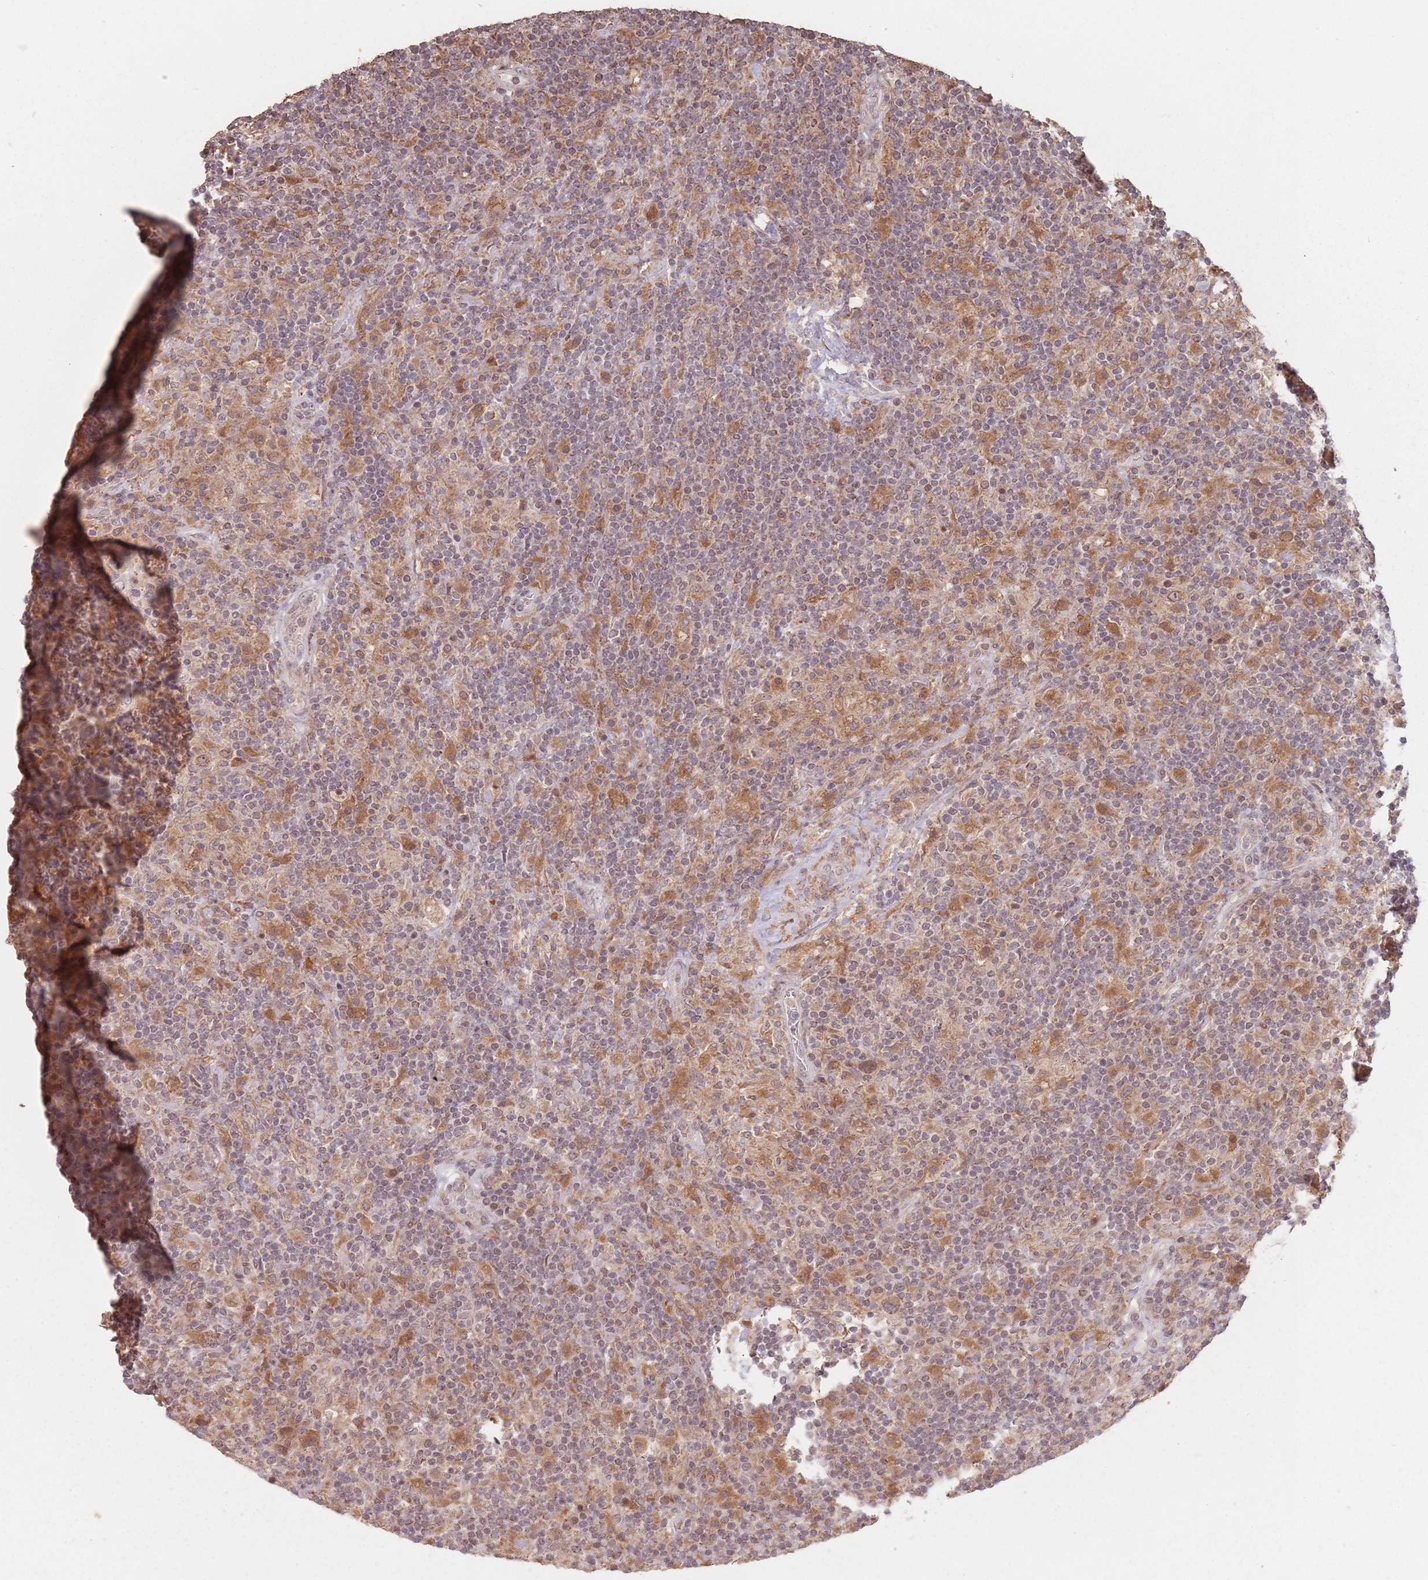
{"staining": {"intensity": "moderate", "quantity": ">75%", "location": "cytoplasmic/membranous"}, "tissue": "lymphoma", "cell_type": "Tumor cells", "image_type": "cancer", "snomed": [{"axis": "morphology", "description": "Hodgkin's disease, NOS"}, {"axis": "topography", "description": "Lymph node"}], "caption": "Protein expression analysis of human lymphoma reveals moderate cytoplasmic/membranous expression in approximately >75% of tumor cells. (IHC, brightfield microscopy, high magnification).", "gene": "VPS52", "patient": {"sex": "male", "age": 70}}